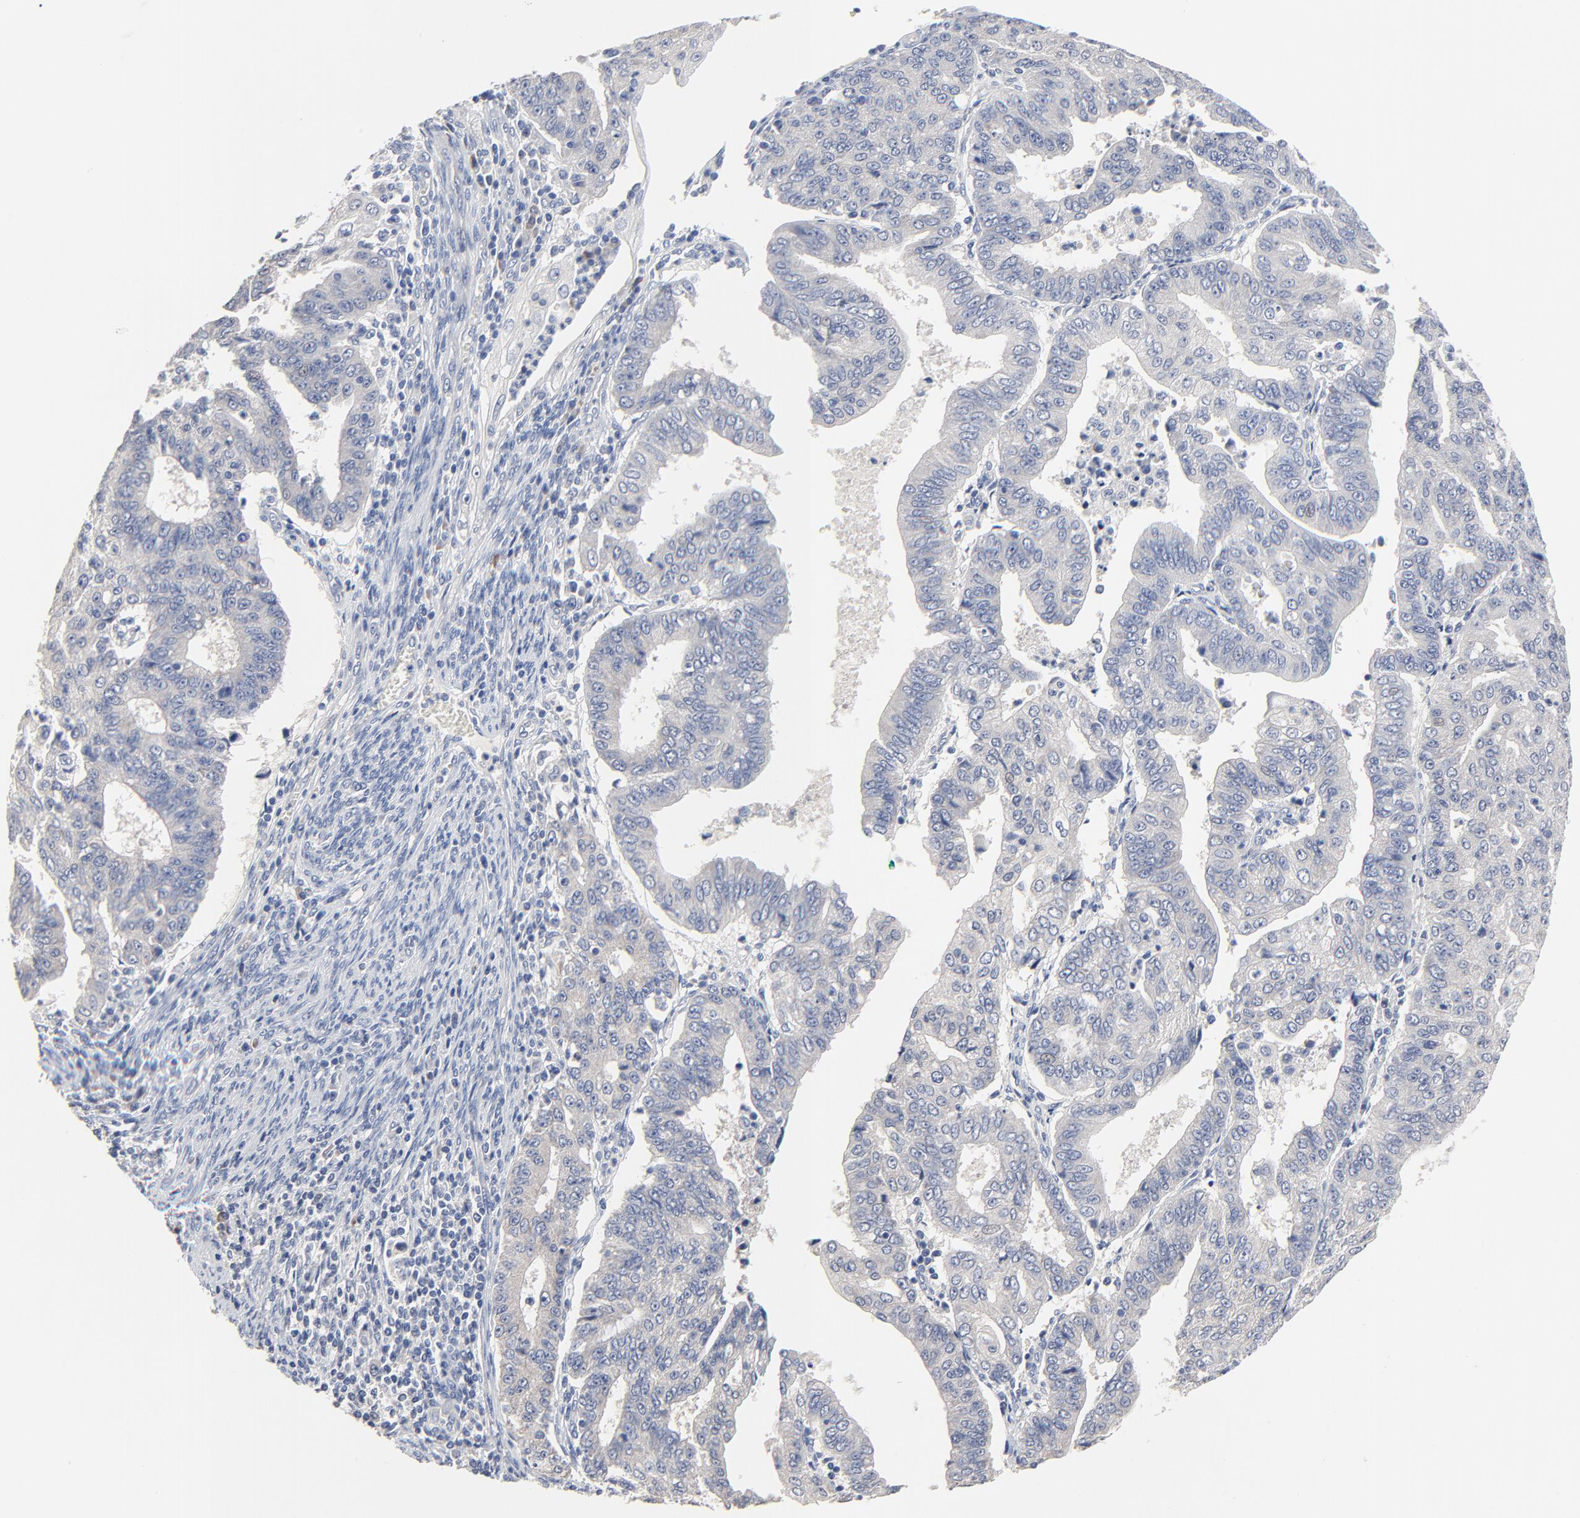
{"staining": {"intensity": "negative", "quantity": "none", "location": "none"}, "tissue": "endometrial cancer", "cell_type": "Tumor cells", "image_type": "cancer", "snomed": [{"axis": "morphology", "description": "Adenocarcinoma, NOS"}, {"axis": "topography", "description": "Endometrium"}], "caption": "The immunohistochemistry micrograph has no significant expression in tumor cells of endometrial cancer tissue.", "gene": "FBXL5", "patient": {"sex": "female", "age": 56}}